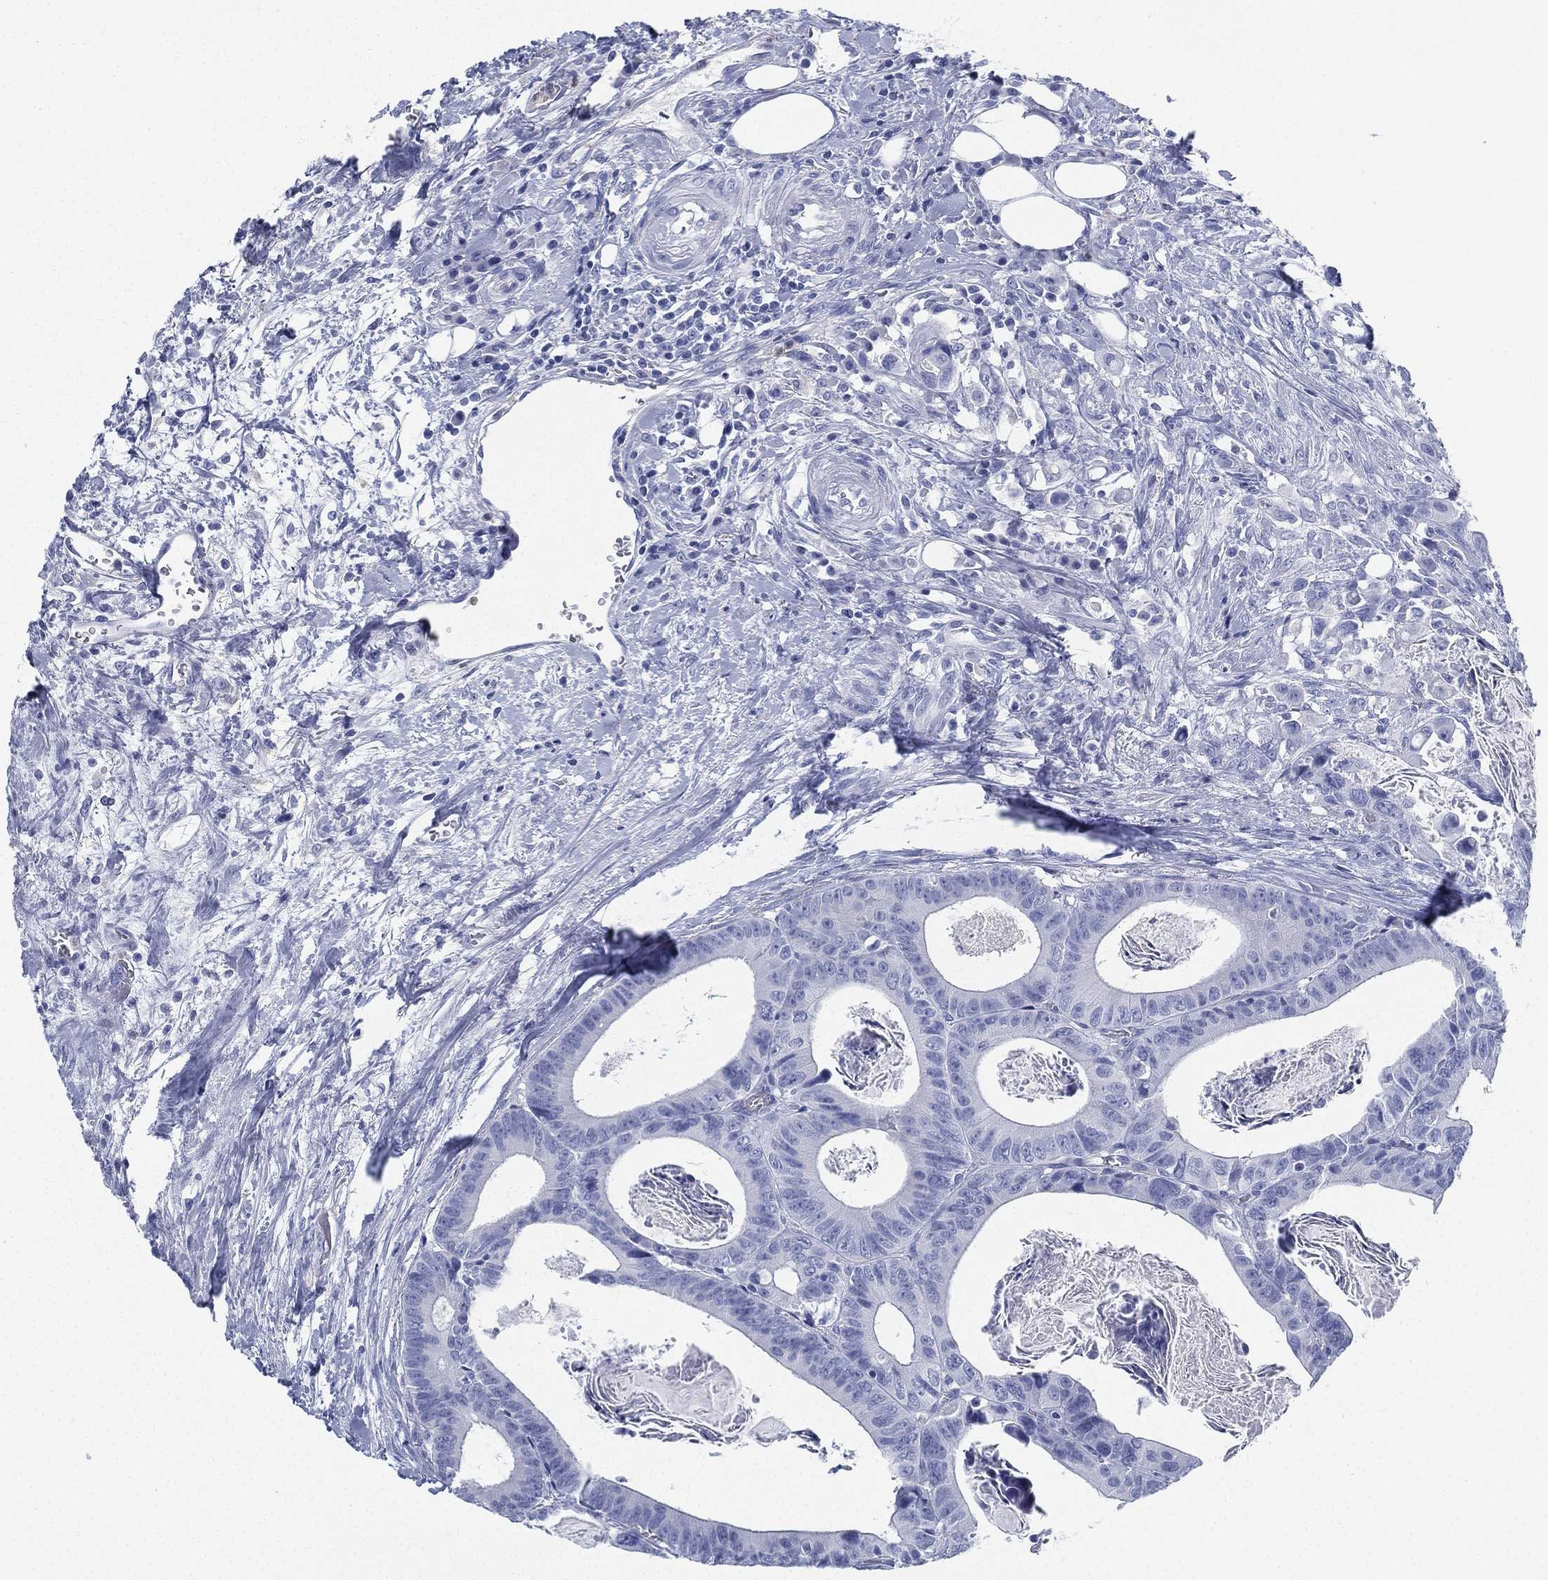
{"staining": {"intensity": "negative", "quantity": "none", "location": "none"}, "tissue": "colorectal cancer", "cell_type": "Tumor cells", "image_type": "cancer", "snomed": [{"axis": "morphology", "description": "Adenocarcinoma, NOS"}, {"axis": "topography", "description": "Rectum"}], "caption": "Protein analysis of colorectal cancer exhibits no significant staining in tumor cells.", "gene": "DEFB121", "patient": {"sex": "male", "age": 64}}